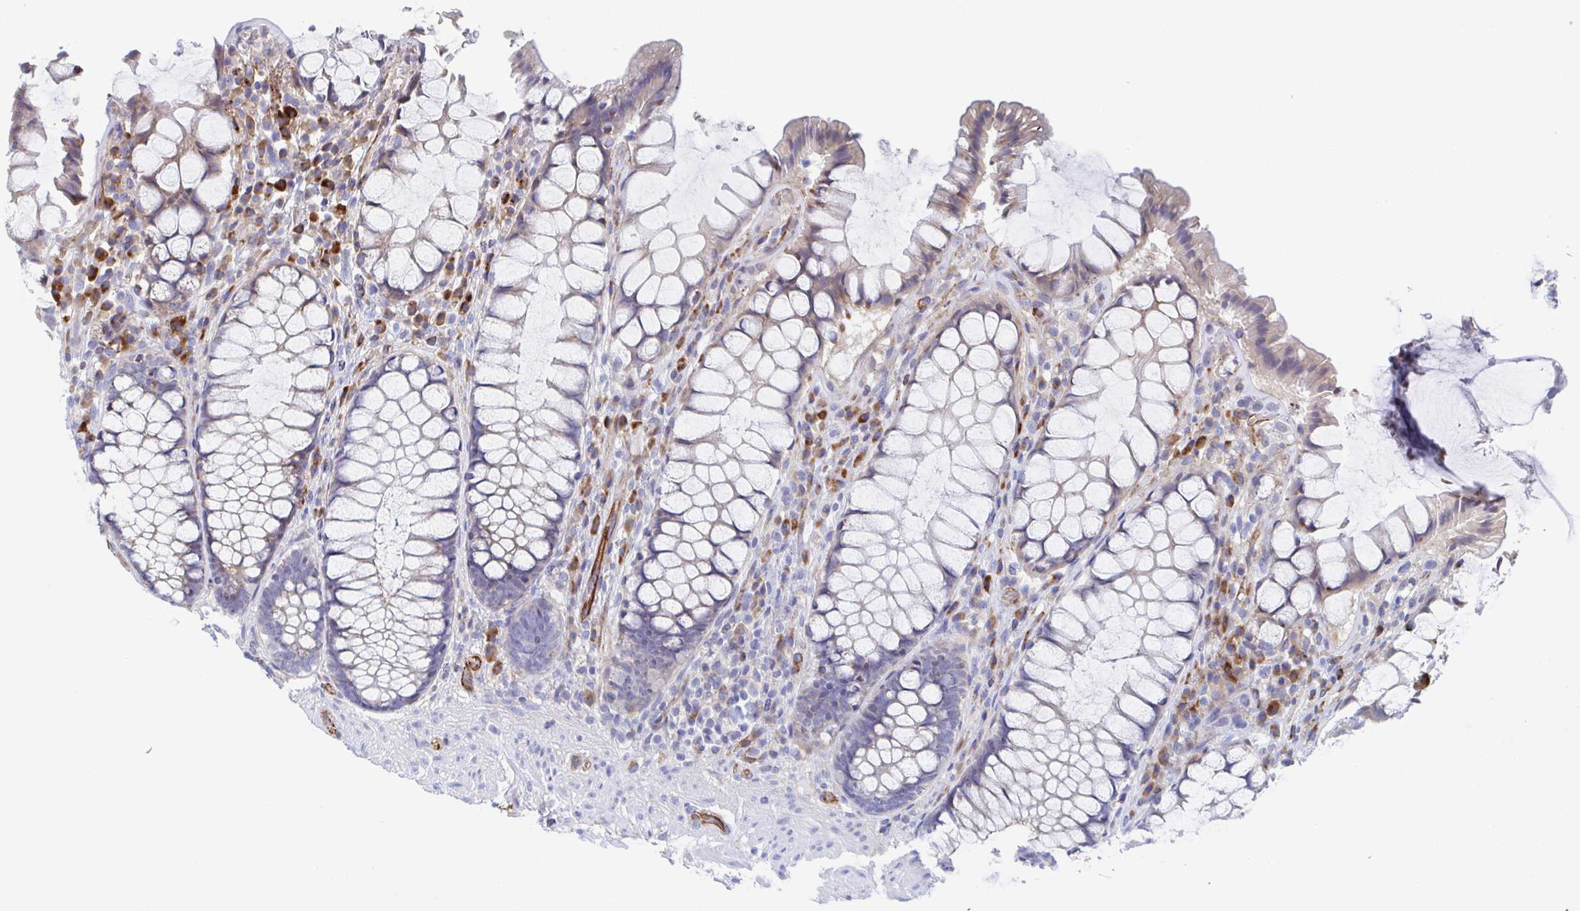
{"staining": {"intensity": "weak", "quantity": "<25%", "location": "cytoplasmic/membranous"}, "tissue": "rectum", "cell_type": "Glandular cells", "image_type": "normal", "snomed": [{"axis": "morphology", "description": "Normal tissue, NOS"}, {"axis": "topography", "description": "Rectum"}], "caption": "An immunohistochemistry photomicrograph of normal rectum is shown. There is no staining in glandular cells of rectum.", "gene": "KLC3", "patient": {"sex": "female", "age": 58}}